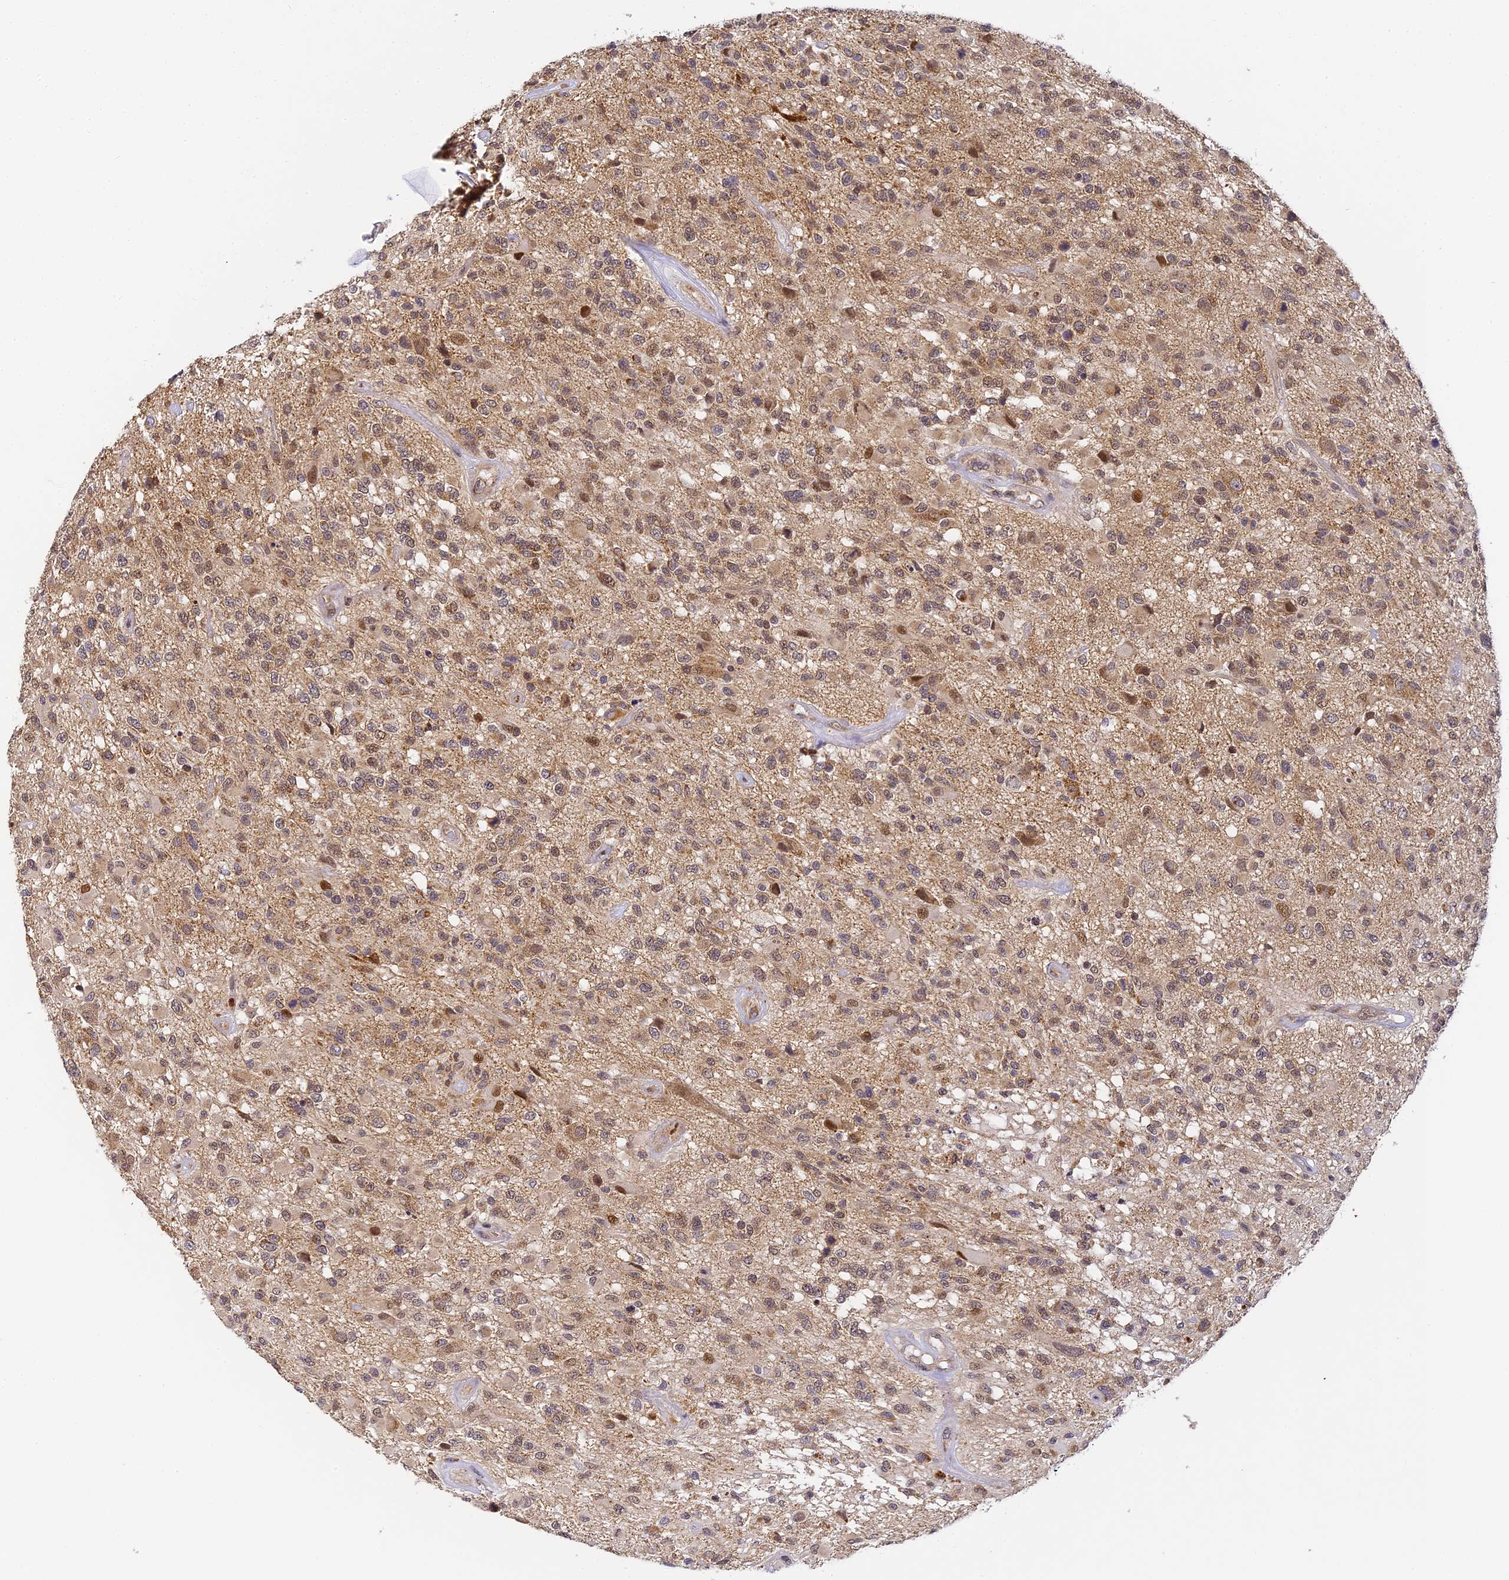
{"staining": {"intensity": "moderate", "quantity": ">75%", "location": "nuclear"}, "tissue": "glioma", "cell_type": "Tumor cells", "image_type": "cancer", "snomed": [{"axis": "morphology", "description": "Glioma, malignant, High grade"}, {"axis": "morphology", "description": "Glioblastoma, NOS"}, {"axis": "topography", "description": "Brain"}], "caption": "This is an image of IHC staining of glioma, which shows moderate staining in the nuclear of tumor cells.", "gene": "DNAAF10", "patient": {"sex": "male", "age": 60}}